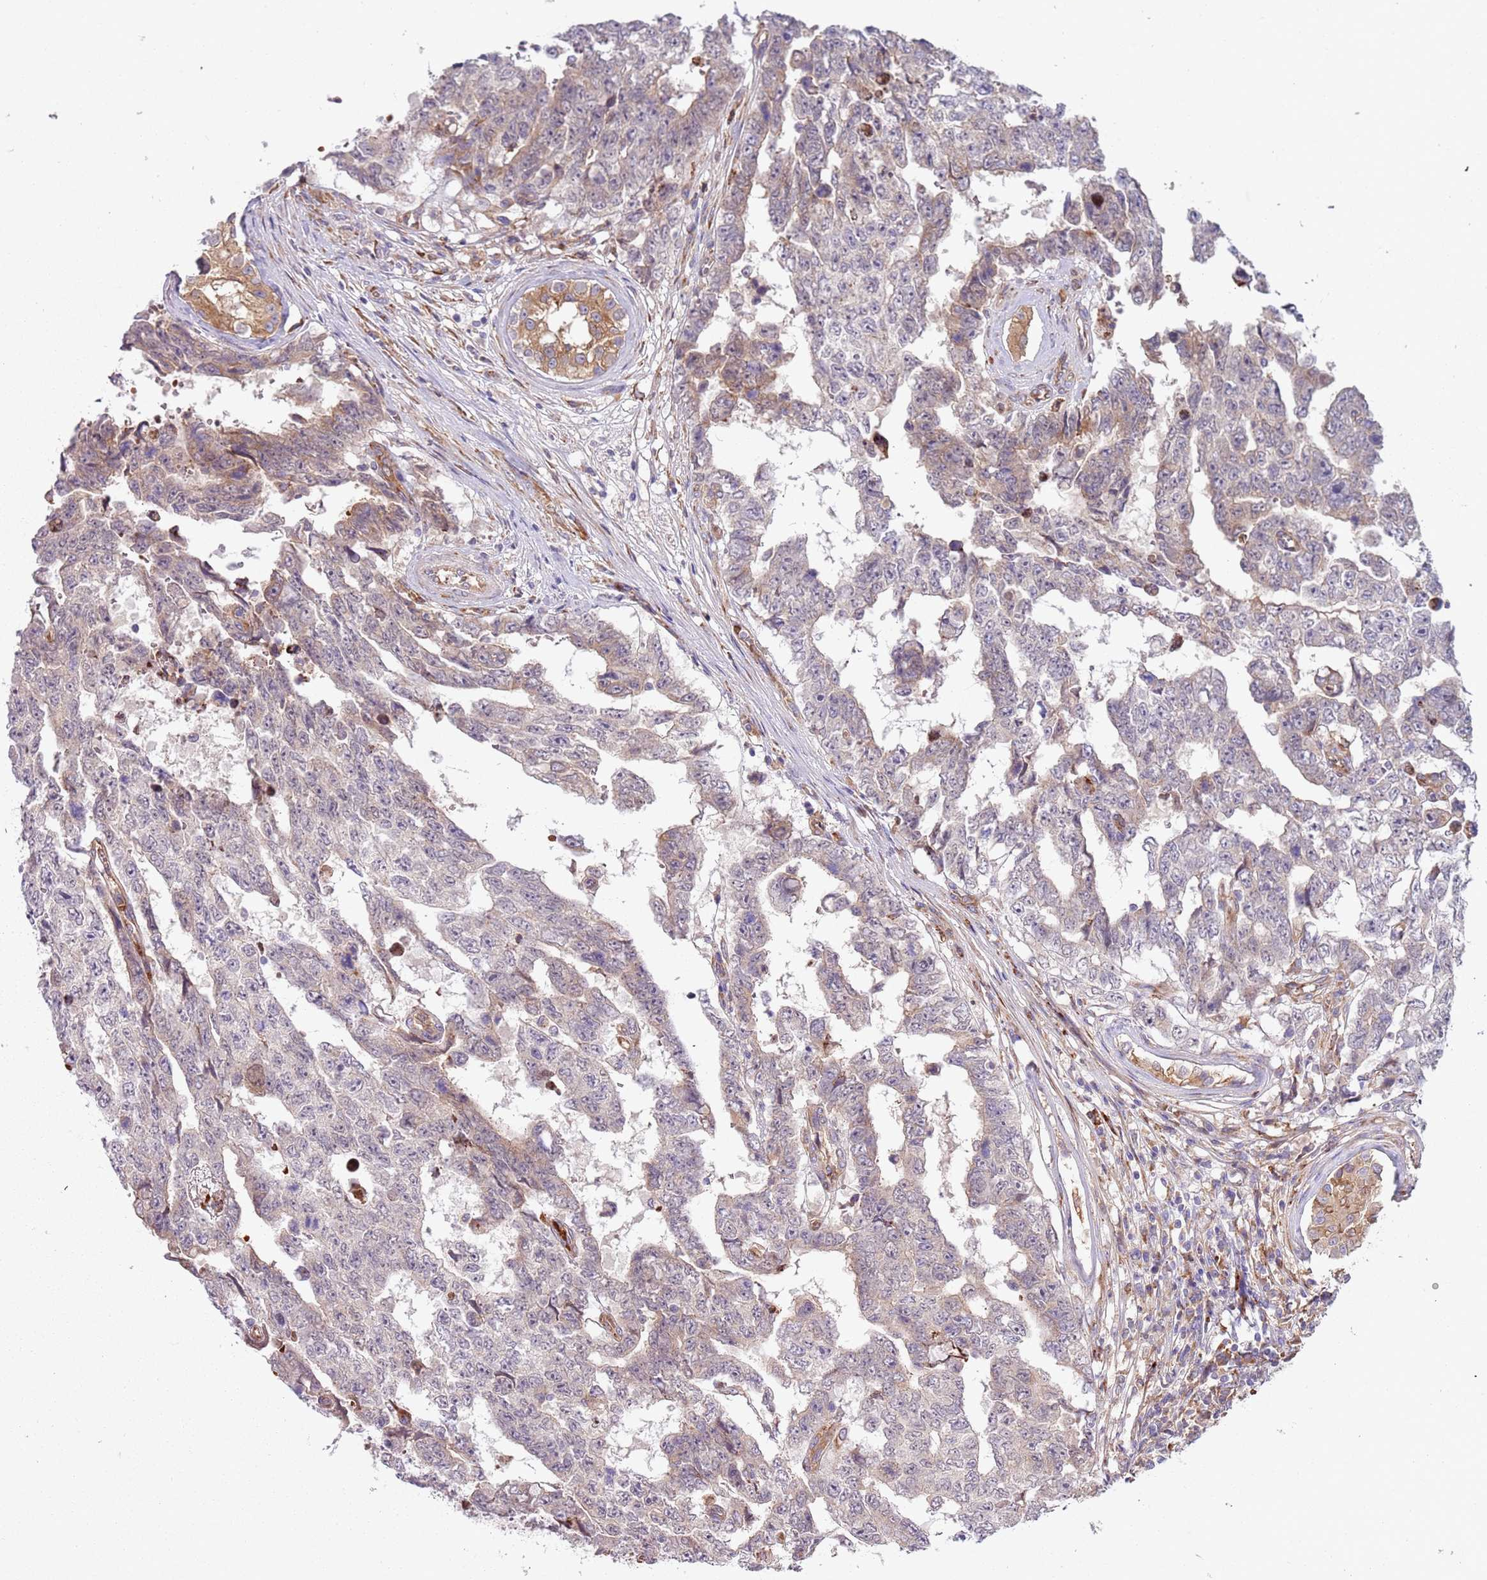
{"staining": {"intensity": "moderate", "quantity": "<25%", "location": "cytoplasmic/membranous"}, "tissue": "testis cancer", "cell_type": "Tumor cells", "image_type": "cancer", "snomed": [{"axis": "morphology", "description": "Normal tissue, NOS"}, {"axis": "morphology", "description": "Carcinoma, Embryonal, NOS"}, {"axis": "topography", "description": "Testis"}, {"axis": "topography", "description": "Epididymis"}], "caption": "High-magnification brightfield microscopy of testis cancer stained with DAB (3,3'-diaminobenzidine) (brown) and counterstained with hematoxylin (blue). tumor cells exhibit moderate cytoplasmic/membranous positivity is appreciated in approximately<25% of cells.", "gene": "VWCE", "patient": {"sex": "male", "age": 25}}